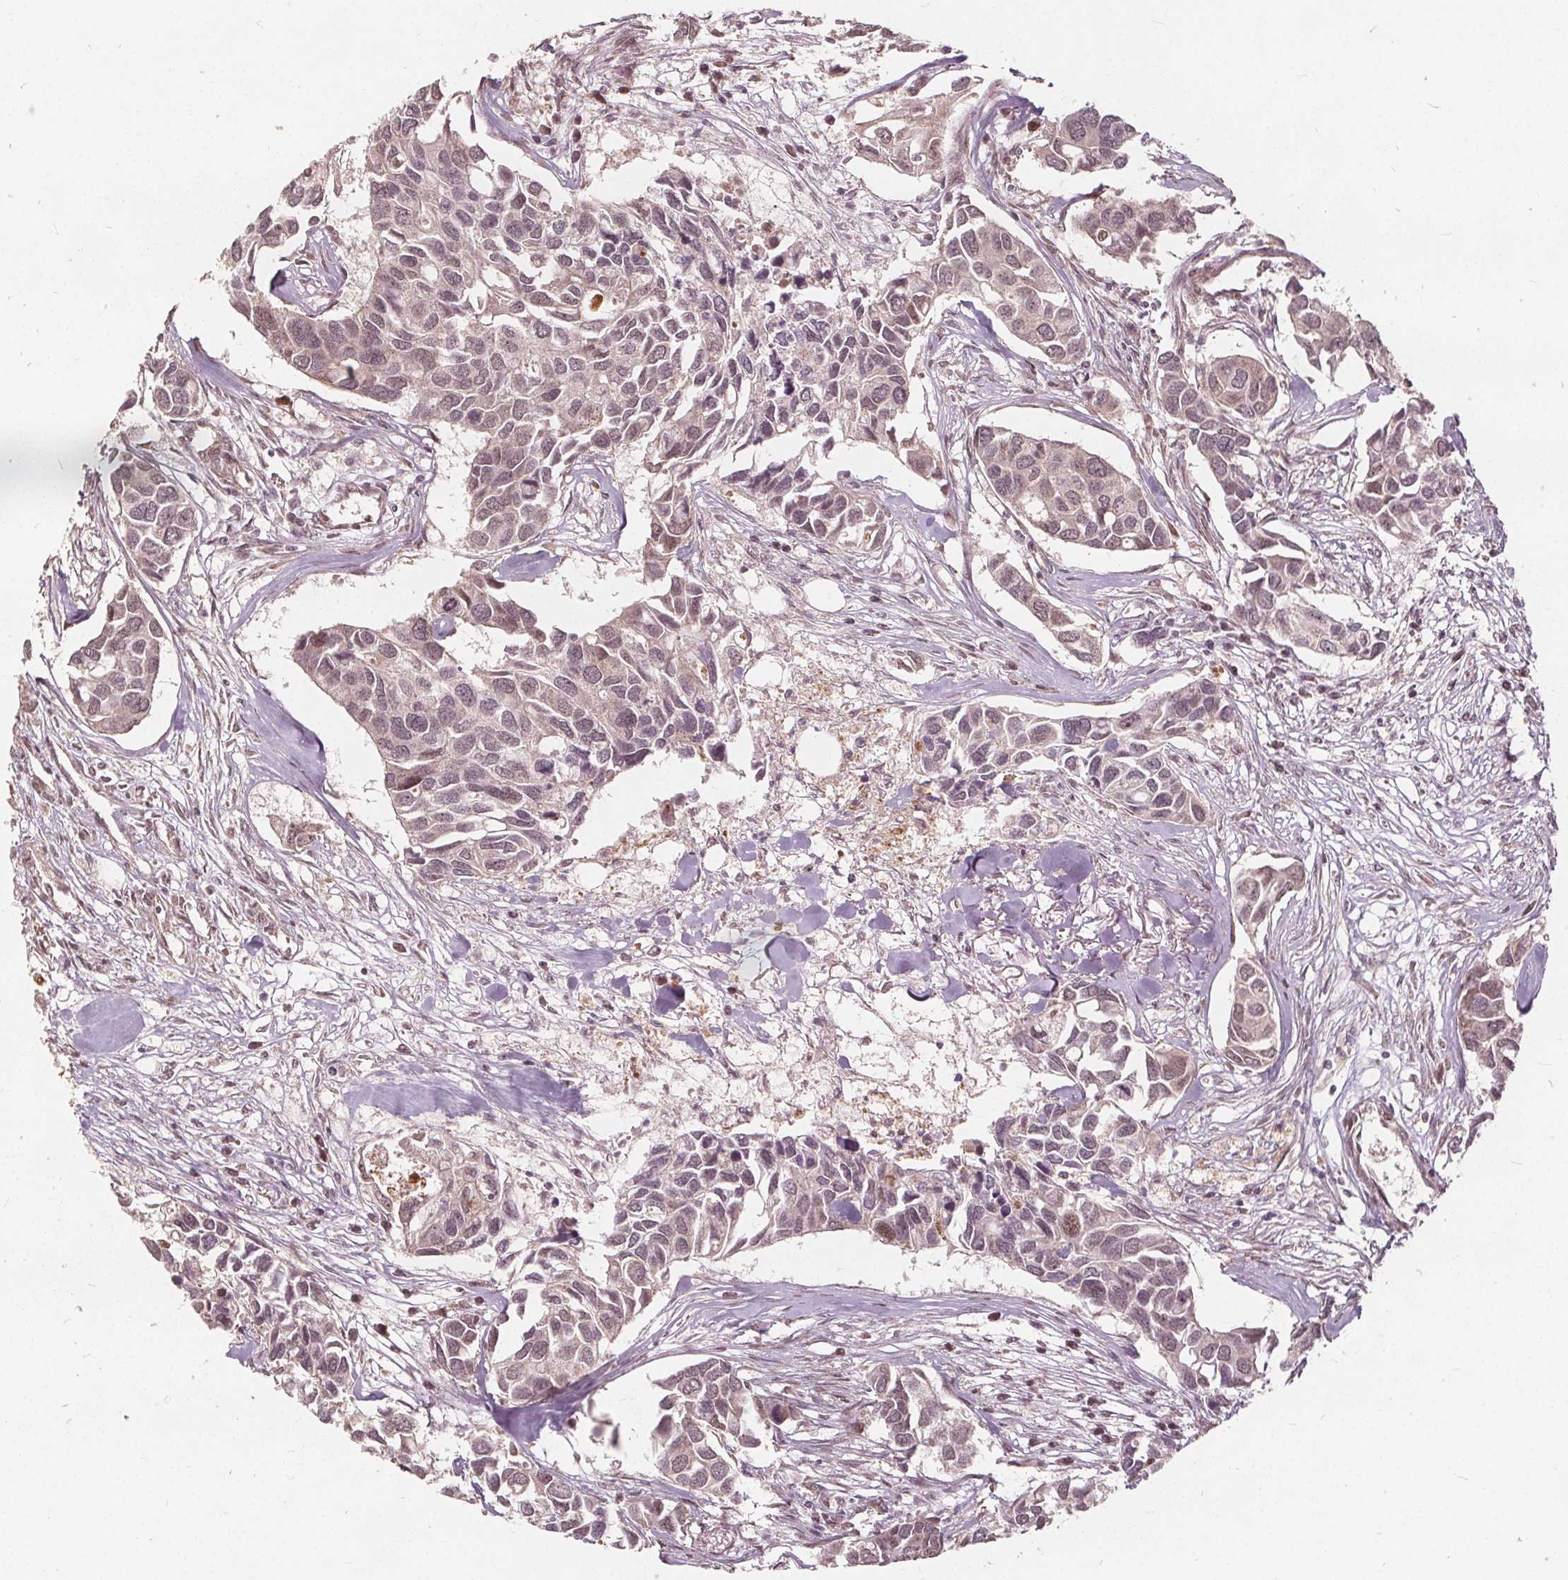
{"staining": {"intensity": "weak", "quantity": ">75%", "location": "cytoplasmic/membranous,nuclear"}, "tissue": "breast cancer", "cell_type": "Tumor cells", "image_type": "cancer", "snomed": [{"axis": "morphology", "description": "Duct carcinoma"}, {"axis": "topography", "description": "Breast"}], "caption": "Protein expression analysis of intraductal carcinoma (breast) displays weak cytoplasmic/membranous and nuclear positivity in about >75% of tumor cells.", "gene": "PPP1CB", "patient": {"sex": "female", "age": 83}}